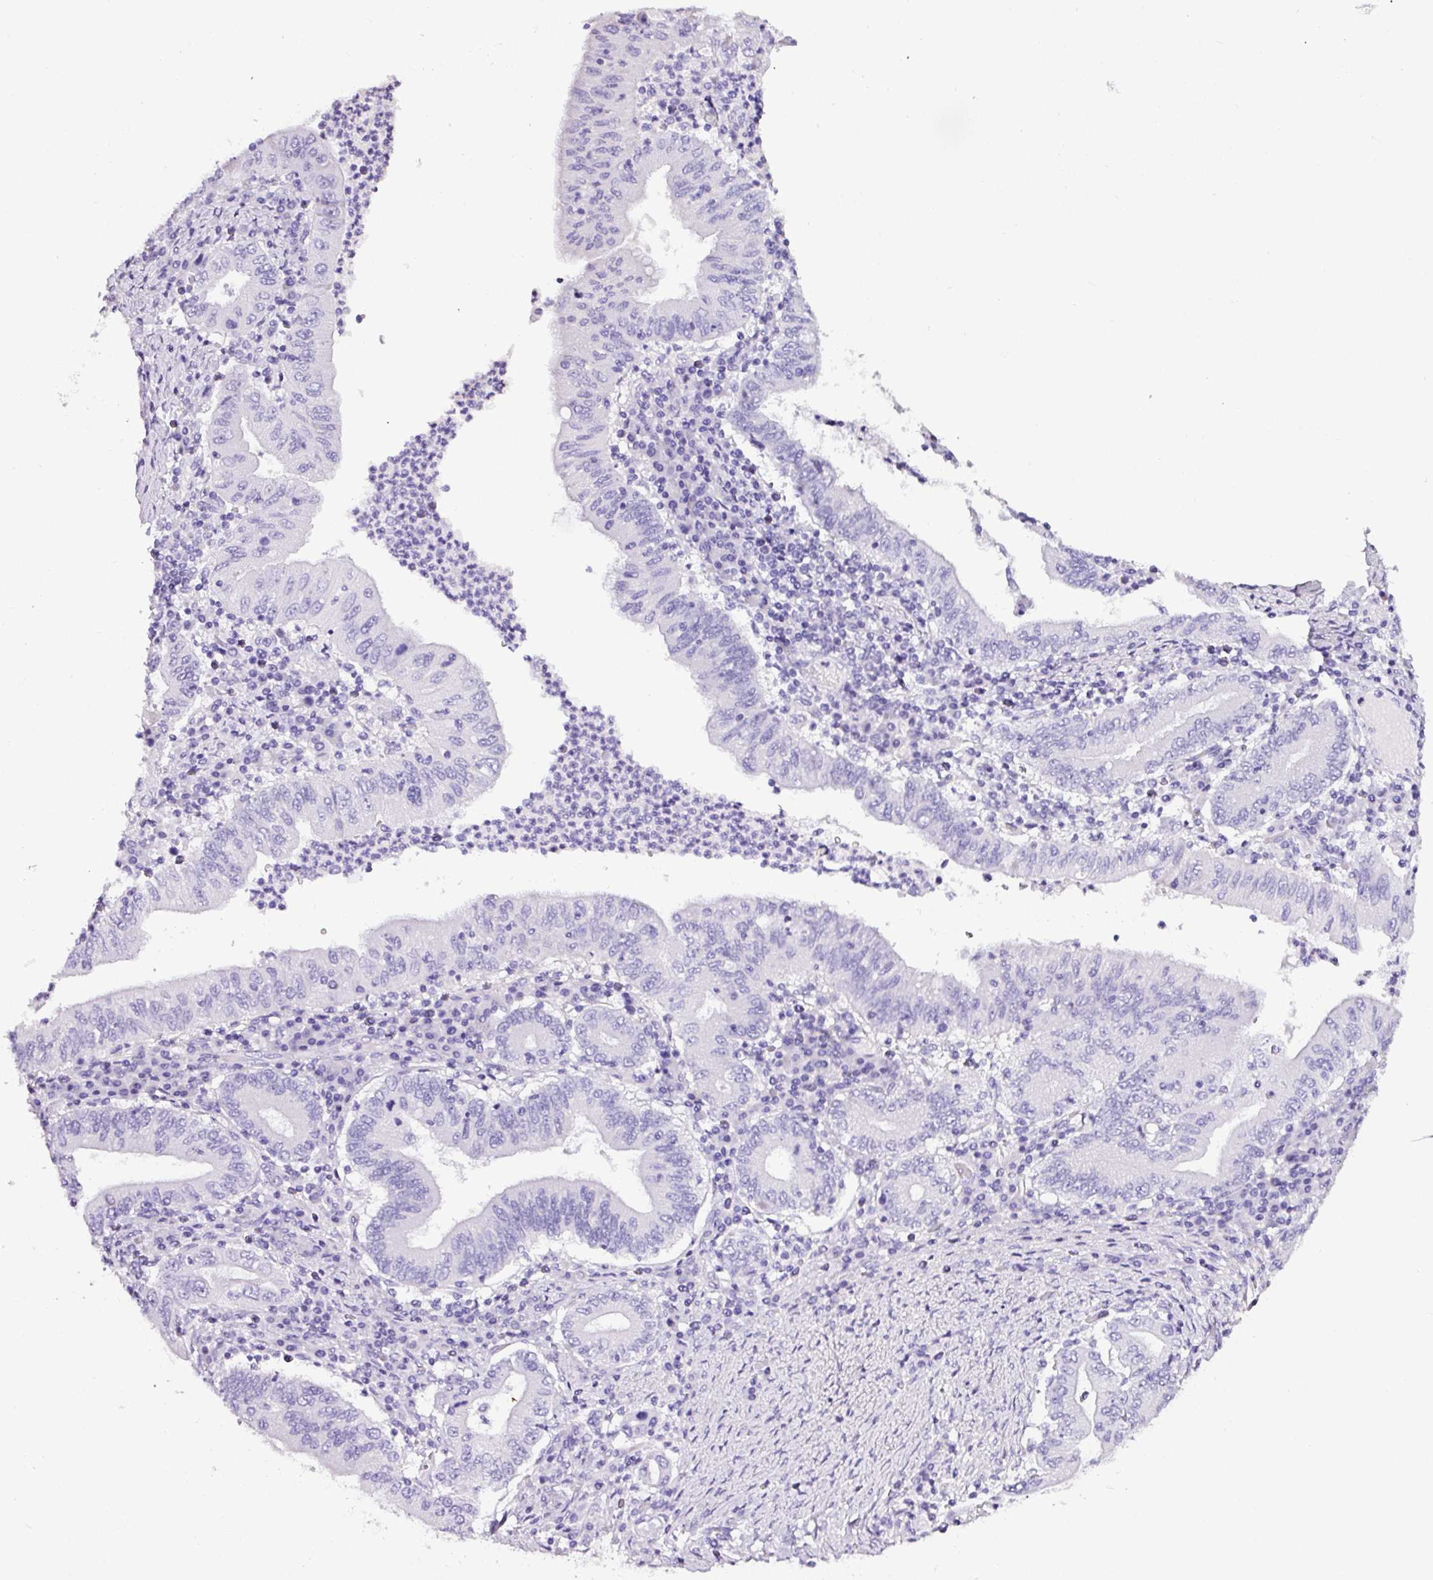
{"staining": {"intensity": "negative", "quantity": "none", "location": "none"}, "tissue": "stomach cancer", "cell_type": "Tumor cells", "image_type": "cancer", "snomed": [{"axis": "morphology", "description": "Normal tissue, NOS"}, {"axis": "morphology", "description": "Adenocarcinoma, NOS"}, {"axis": "topography", "description": "Esophagus"}, {"axis": "topography", "description": "Stomach, upper"}, {"axis": "topography", "description": "Peripheral nerve tissue"}], "caption": "Immunohistochemistry photomicrograph of stomach cancer (adenocarcinoma) stained for a protein (brown), which demonstrates no positivity in tumor cells.", "gene": "NAPSA", "patient": {"sex": "male", "age": 62}}